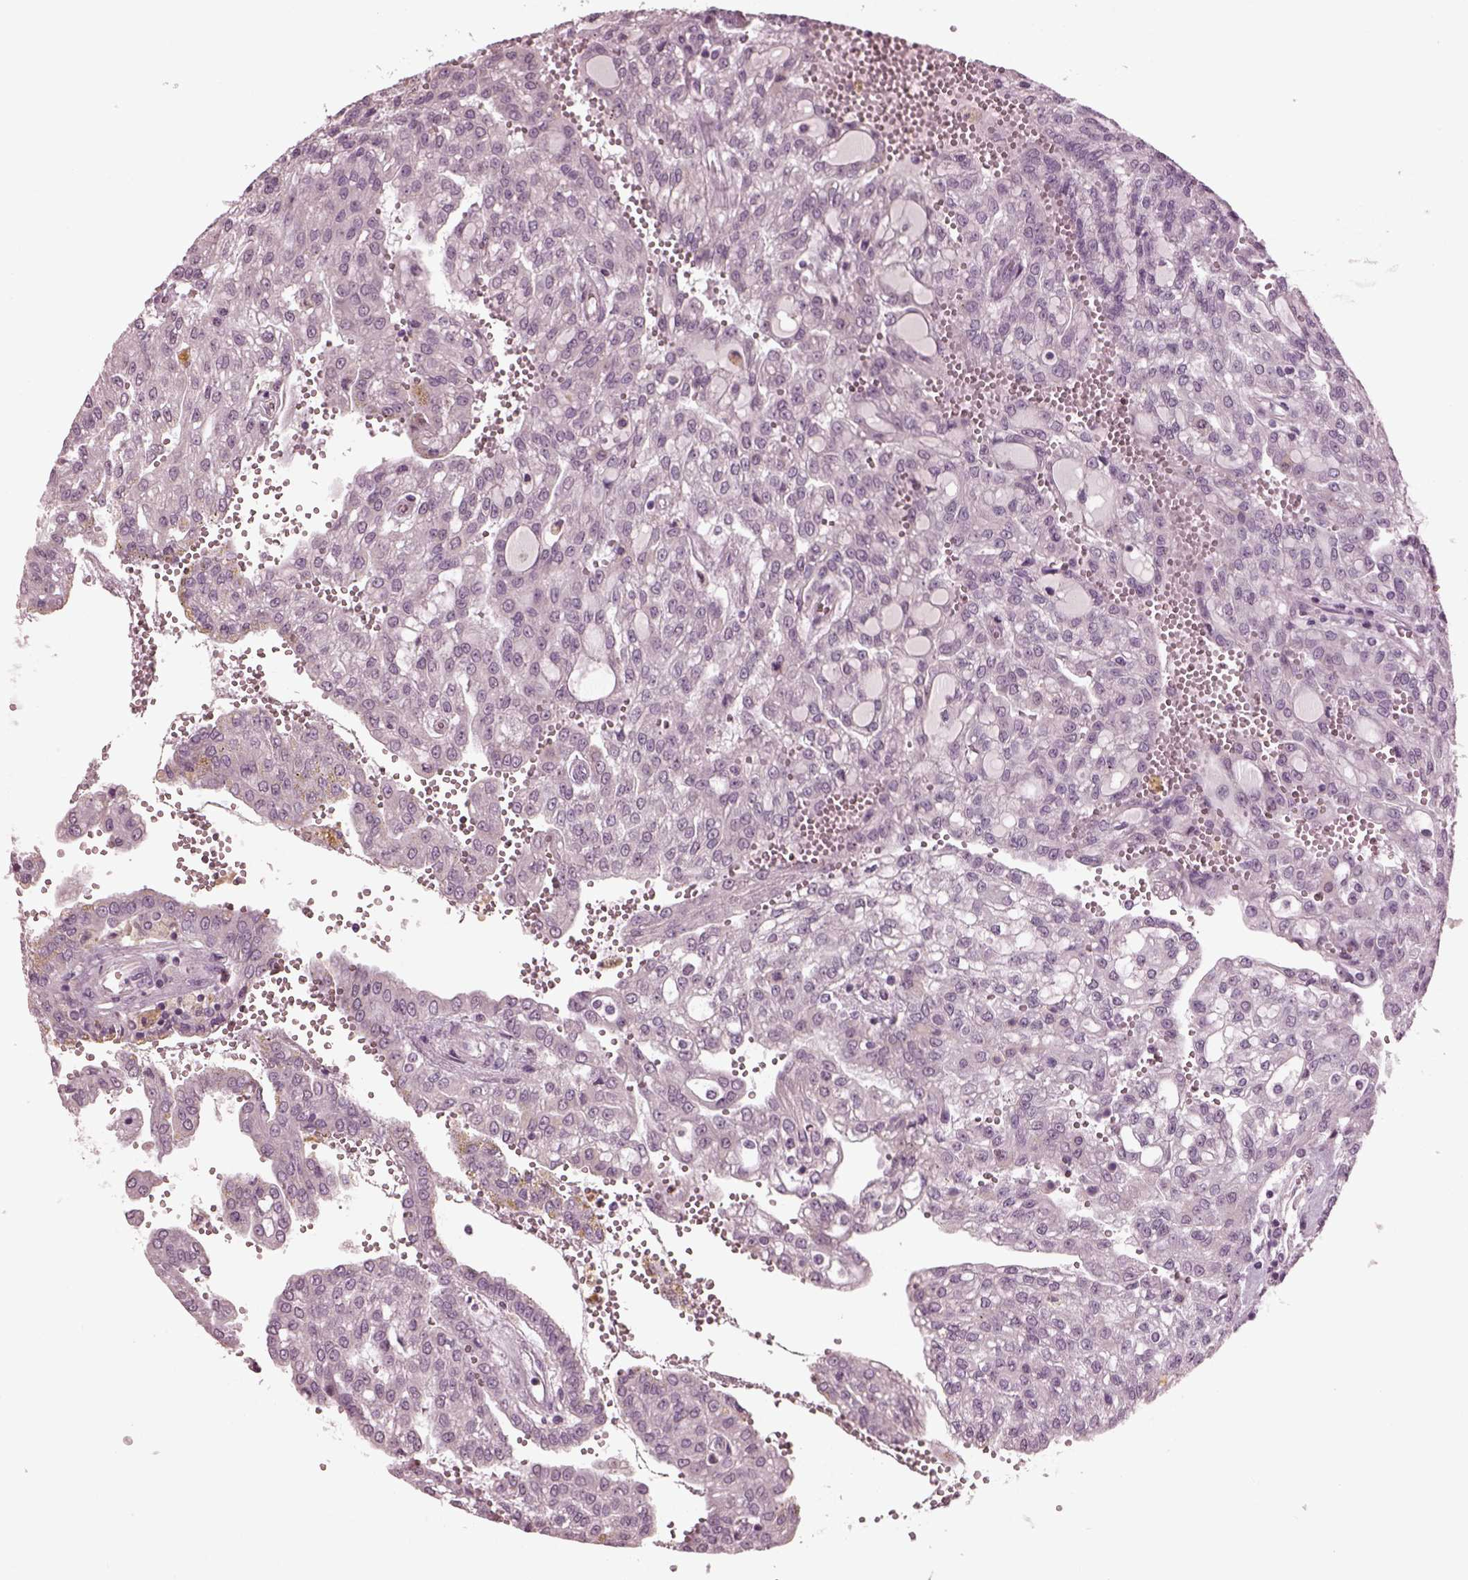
{"staining": {"intensity": "negative", "quantity": "none", "location": "none"}, "tissue": "renal cancer", "cell_type": "Tumor cells", "image_type": "cancer", "snomed": [{"axis": "morphology", "description": "Adenocarcinoma, NOS"}, {"axis": "topography", "description": "Kidney"}], "caption": "A high-resolution photomicrograph shows immunohistochemistry (IHC) staining of renal cancer (adenocarcinoma), which exhibits no significant staining in tumor cells.", "gene": "CLCN4", "patient": {"sex": "male", "age": 63}}